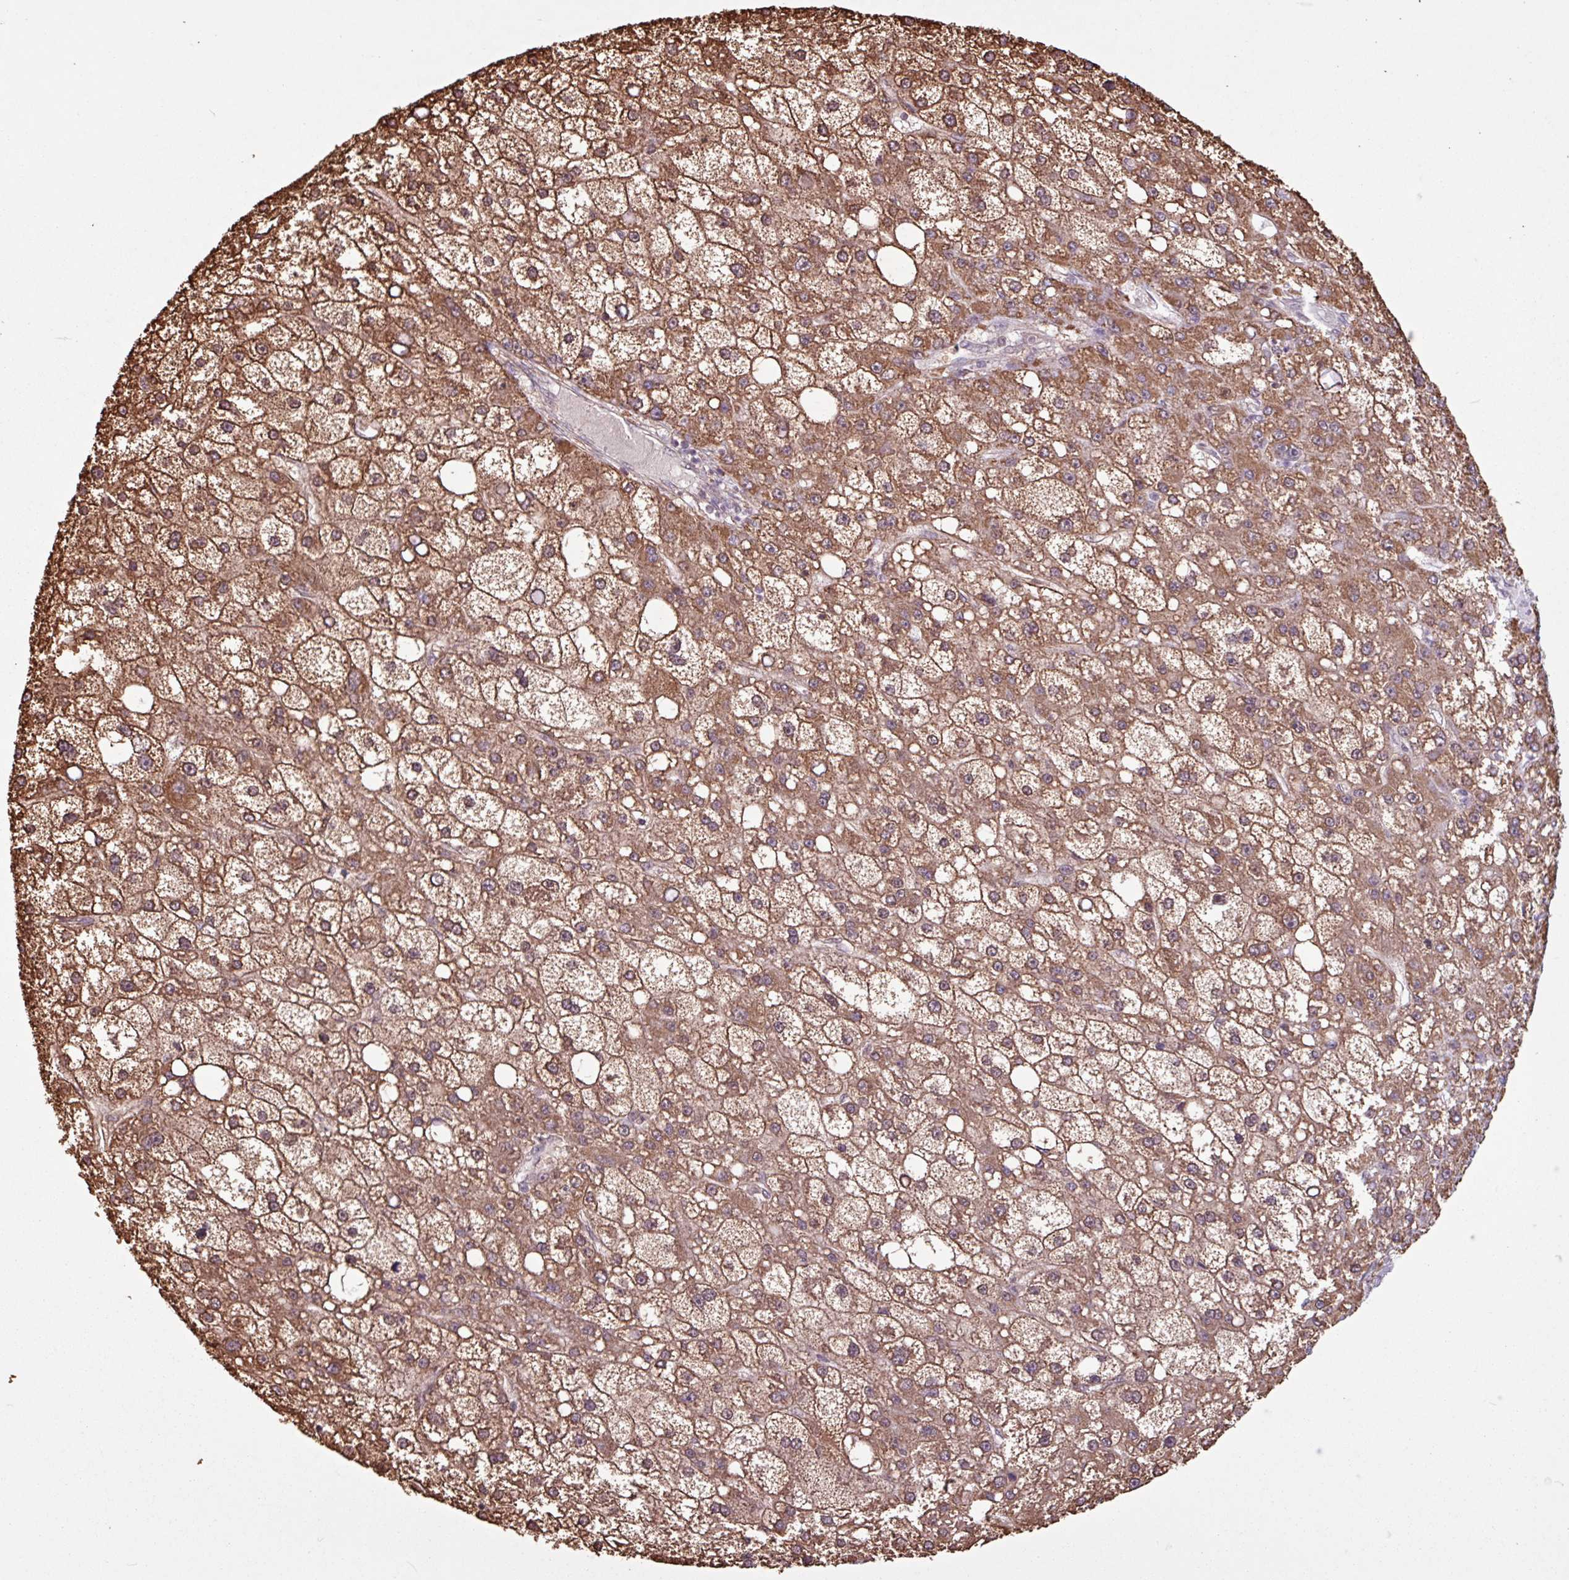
{"staining": {"intensity": "strong", "quantity": ">75%", "location": "cytoplasmic/membranous"}, "tissue": "liver cancer", "cell_type": "Tumor cells", "image_type": "cancer", "snomed": [{"axis": "morphology", "description": "Carcinoma, Hepatocellular, NOS"}, {"axis": "topography", "description": "Liver"}], "caption": "This histopathology image demonstrates IHC staining of liver cancer (hepatocellular carcinoma), with high strong cytoplasmic/membranous staining in about >75% of tumor cells.", "gene": "ALG8", "patient": {"sex": "male", "age": 67}}